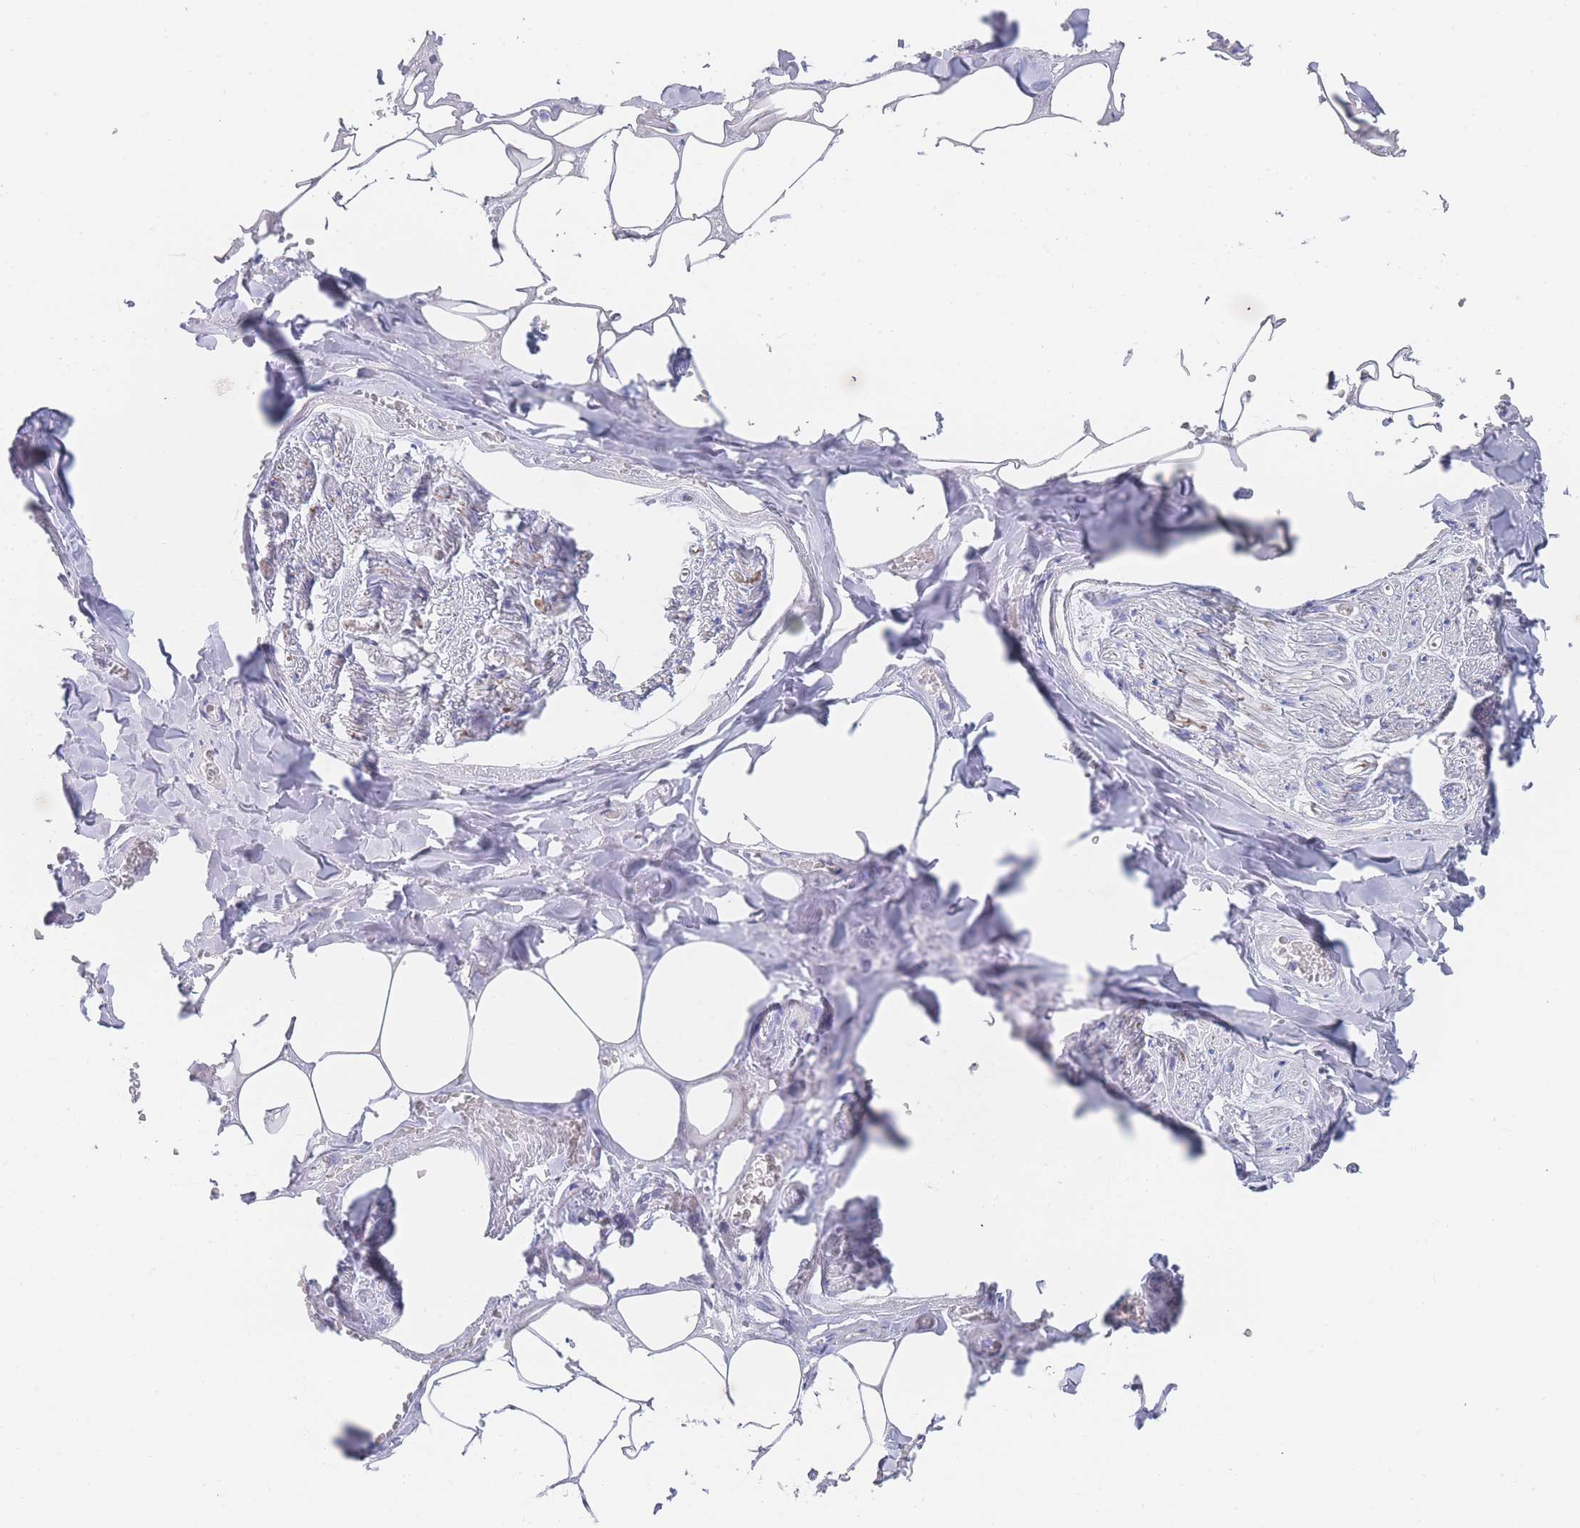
{"staining": {"intensity": "negative", "quantity": "none", "location": "none"}, "tissue": "adipose tissue", "cell_type": "Adipocytes", "image_type": "normal", "snomed": [{"axis": "morphology", "description": "Normal tissue, NOS"}, {"axis": "topography", "description": "Salivary gland"}, {"axis": "topography", "description": "Peripheral nerve tissue"}], "caption": "A histopathology image of adipose tissue stained for a protein reveals no brown staining in adipocytes.", "gene": "LRRC37A2", "patient": {"sex": "male", "age": 38}}